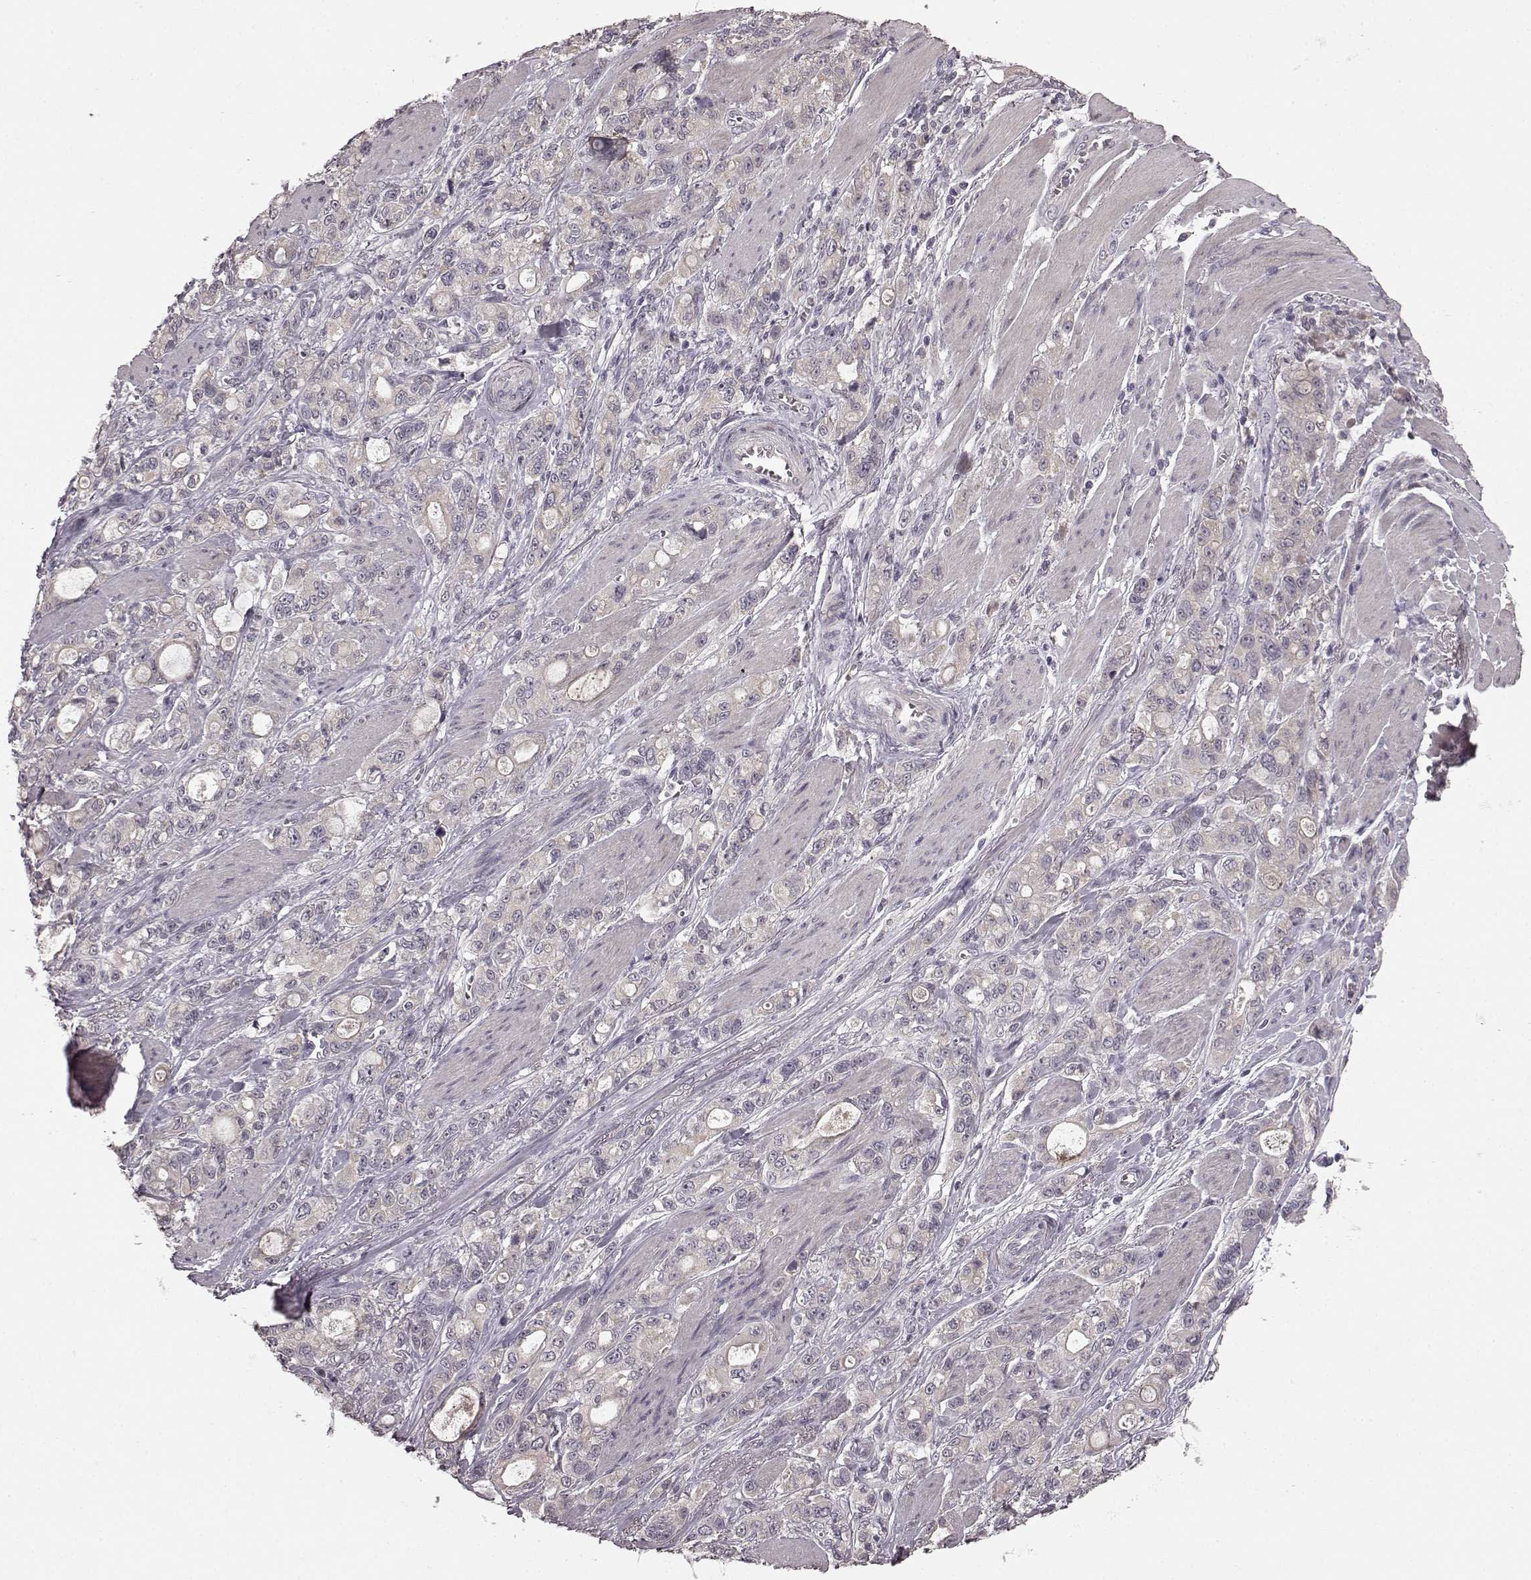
{"staining": {"intensity": "negative", "quantity": "none", "location": "none"}, "tissue": "stomach cancer", "cell_type": "Tumor cells", "image_type": "cancer", "snomed": [{"axis": "morphology", "description": "Adenocarcinoma, NOS"}, {"axis": "topography", "description": "Stomach"}], "caption": "There is no significant positivity in tumor cells of adenocarcinoma (stomach).", "gene": "SLC22A18", "patient": {"sex": "male", "age": 63}}